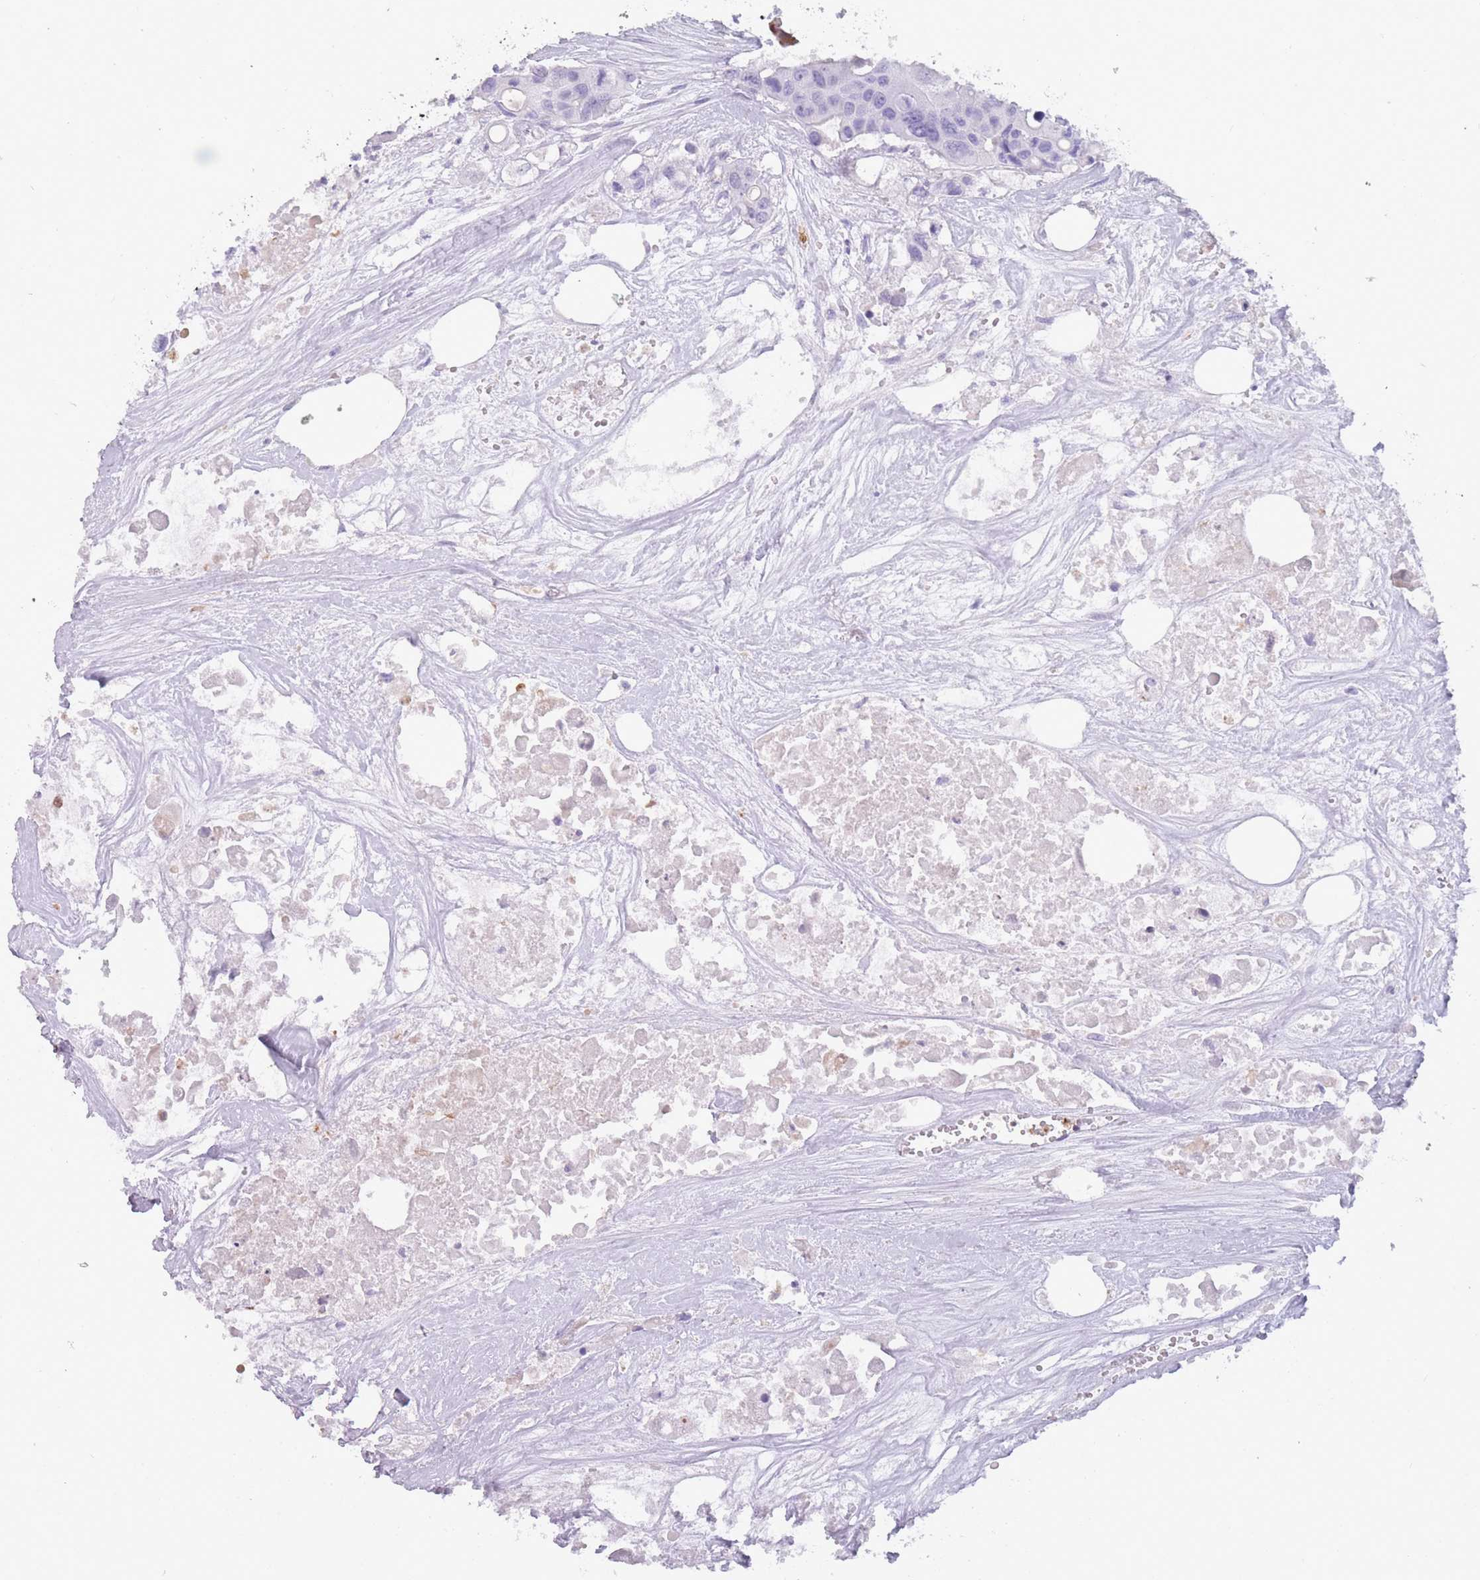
{"staining": {"intensity": "negative", "quantity": "none", "location": "none"}, "tissue": "colorectal cancer", "cell_type": "Tumor cells", "image_type": "cancer", "snomed": [{"axis": "morphology", "description": "Adenocarcinoma, NOS"}, {"axis": "topography", "description": "Colon"}], "caption": "A histopathology image of human colorectal adenocarcinoma is negative for staining in tumor cells. Nuclei are stained in blue.", "gene": "CR1L", "patient": {"sex": "male", "age": 77}}